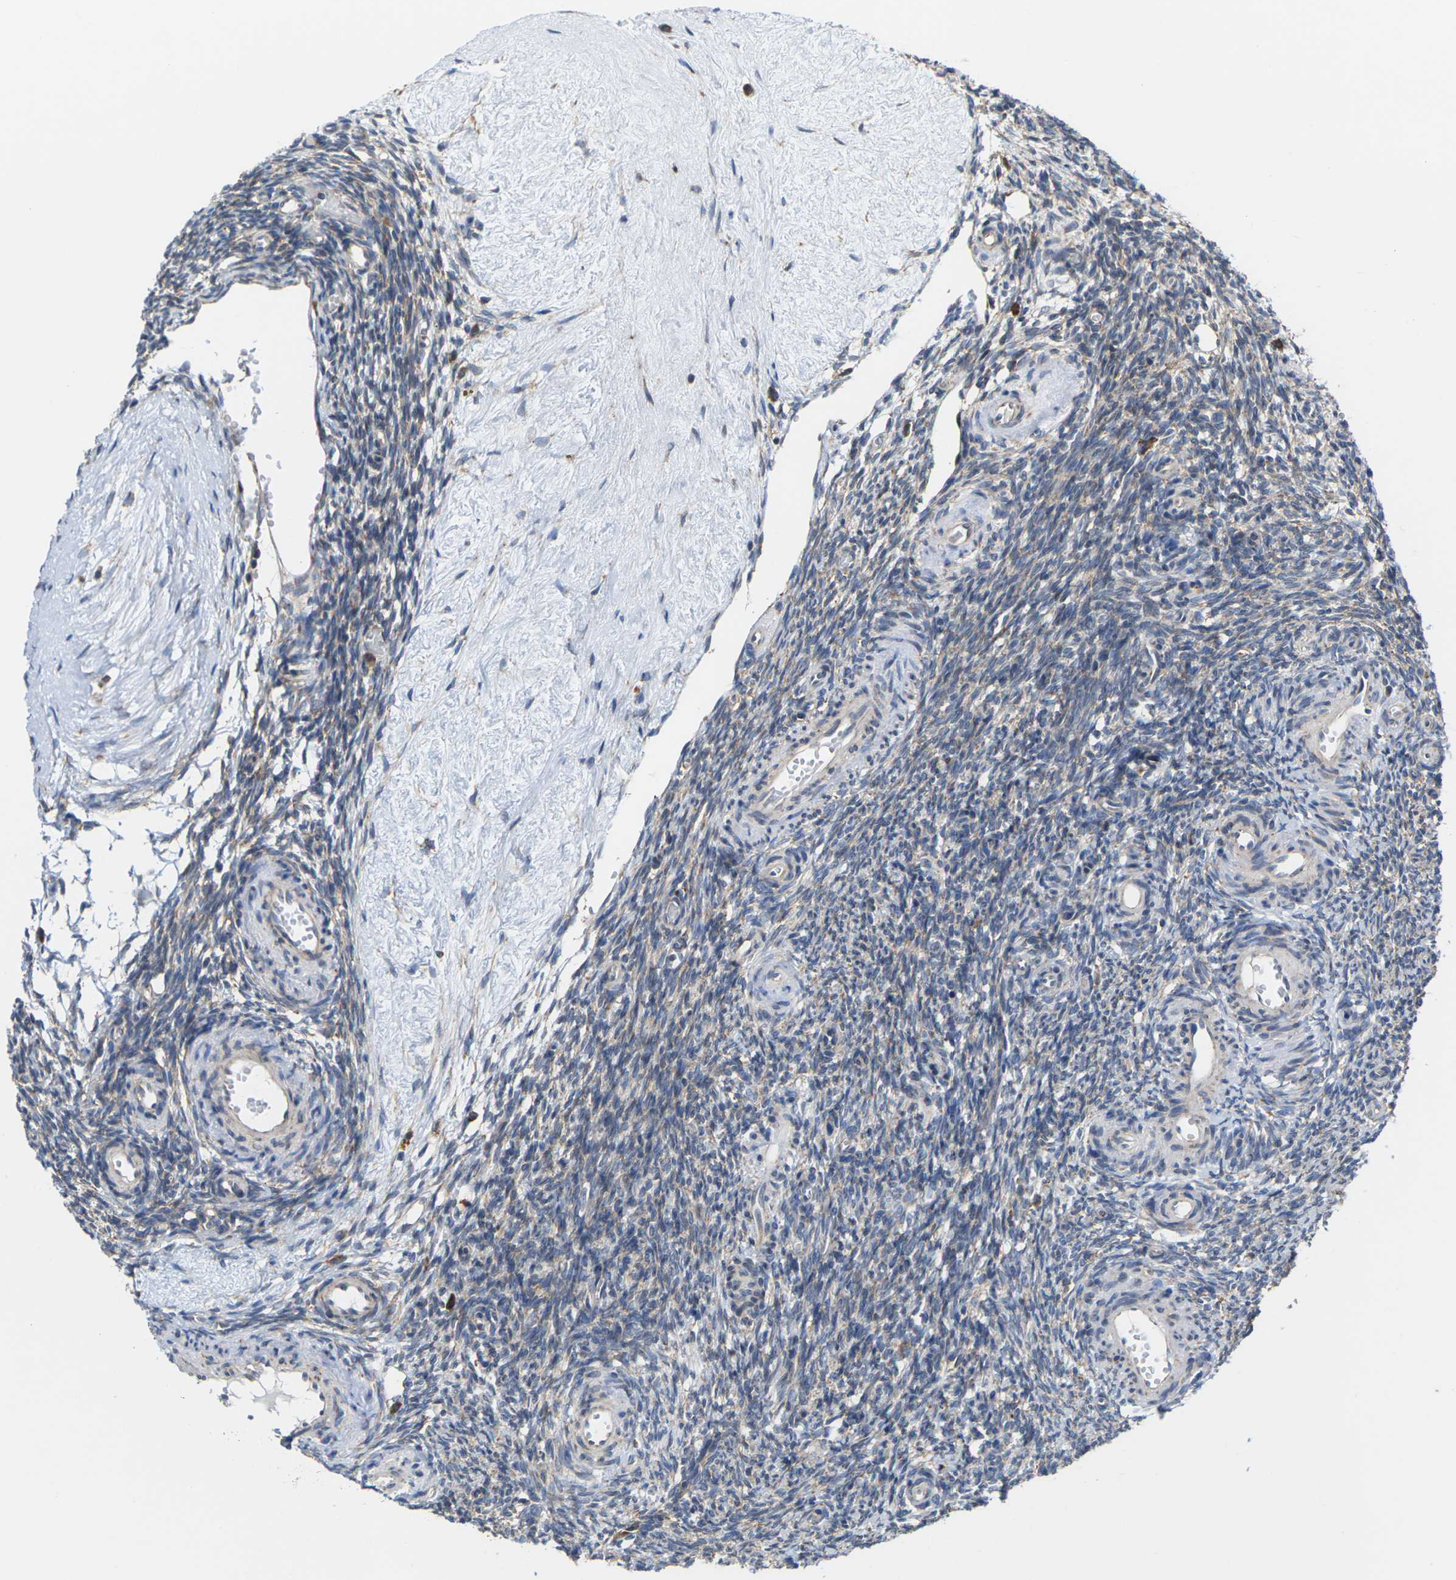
{"staining": {"intensity": "weak", "quantity": "25%-75%", "location": "cytoplasmic/membranous"}, "tissue": "ovary", "cell_type": "Ovarian stroma cells", "image_type": "normal", "snomed": [{"axis": "morphology", "description": "Normal tissue, NOS"}, {"axis": "topography", "description": "Ovary"}], "caption": "Ovary stained with IHC demonstrates weak cytoplasmic/membranous positivity in about 25%-75% of ovarian stroma cells.", "gene": "PDZK1IP1", "patient": {"sex": "female", "age": 35}}